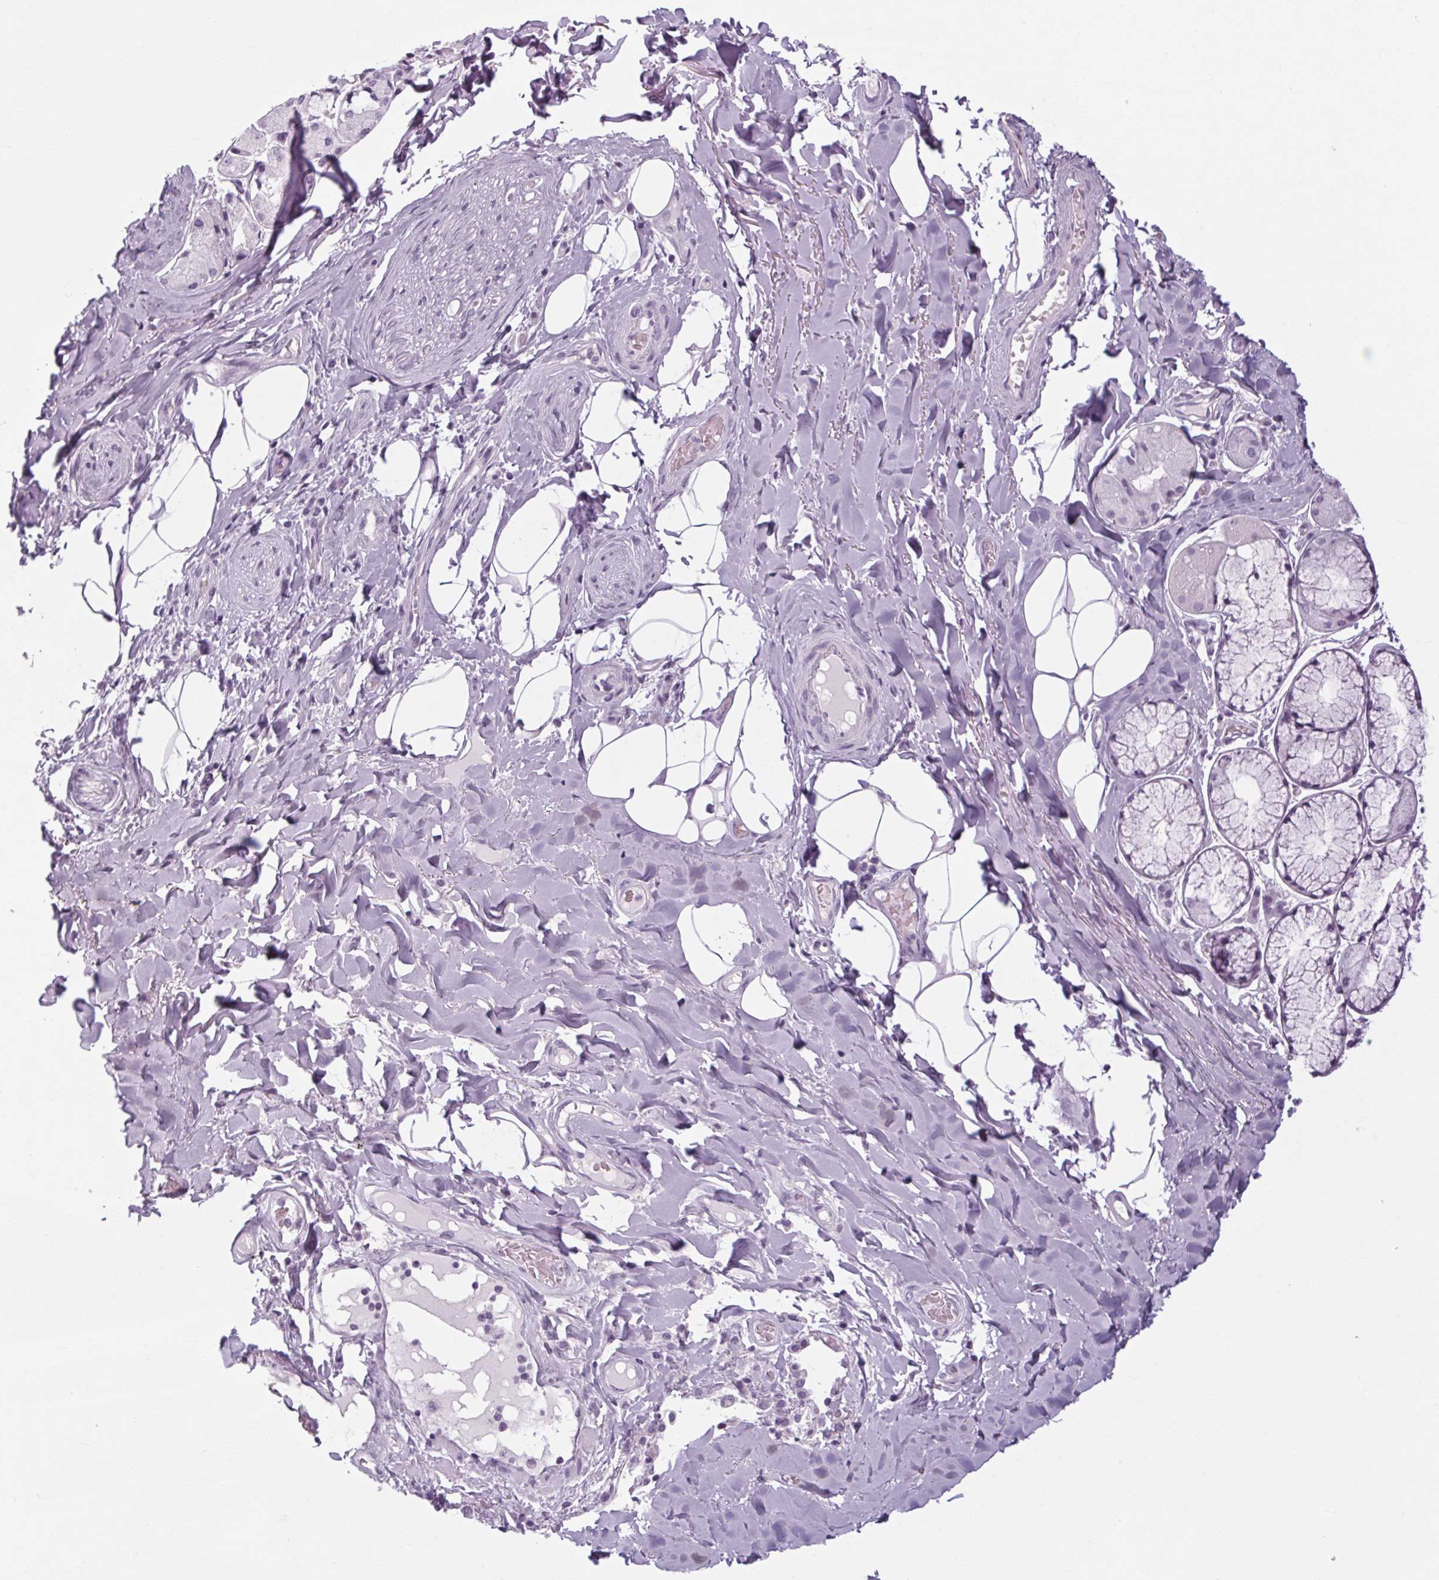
{"staining": {"intensity": "negative", "quantity": "none", "location": "none"}, "tissue": "adipose tissue", "cell_type": "Adipocytes", "image_type": "normal", "snomed": [{"axis": "morphology", "description": "Normal tissue, NOS"}, {"axis": "topography", "description": "Cartilage tissue"}, {"axis": "topography", "description": "Bronchus"}], "caption": "Image shows no protein positivity in adipocytes of normal adipose tissue. (DAB IHC with hematoxylin counter stain).", "gene": "POMC", "patient": {"sex": "male", "age": 64}}